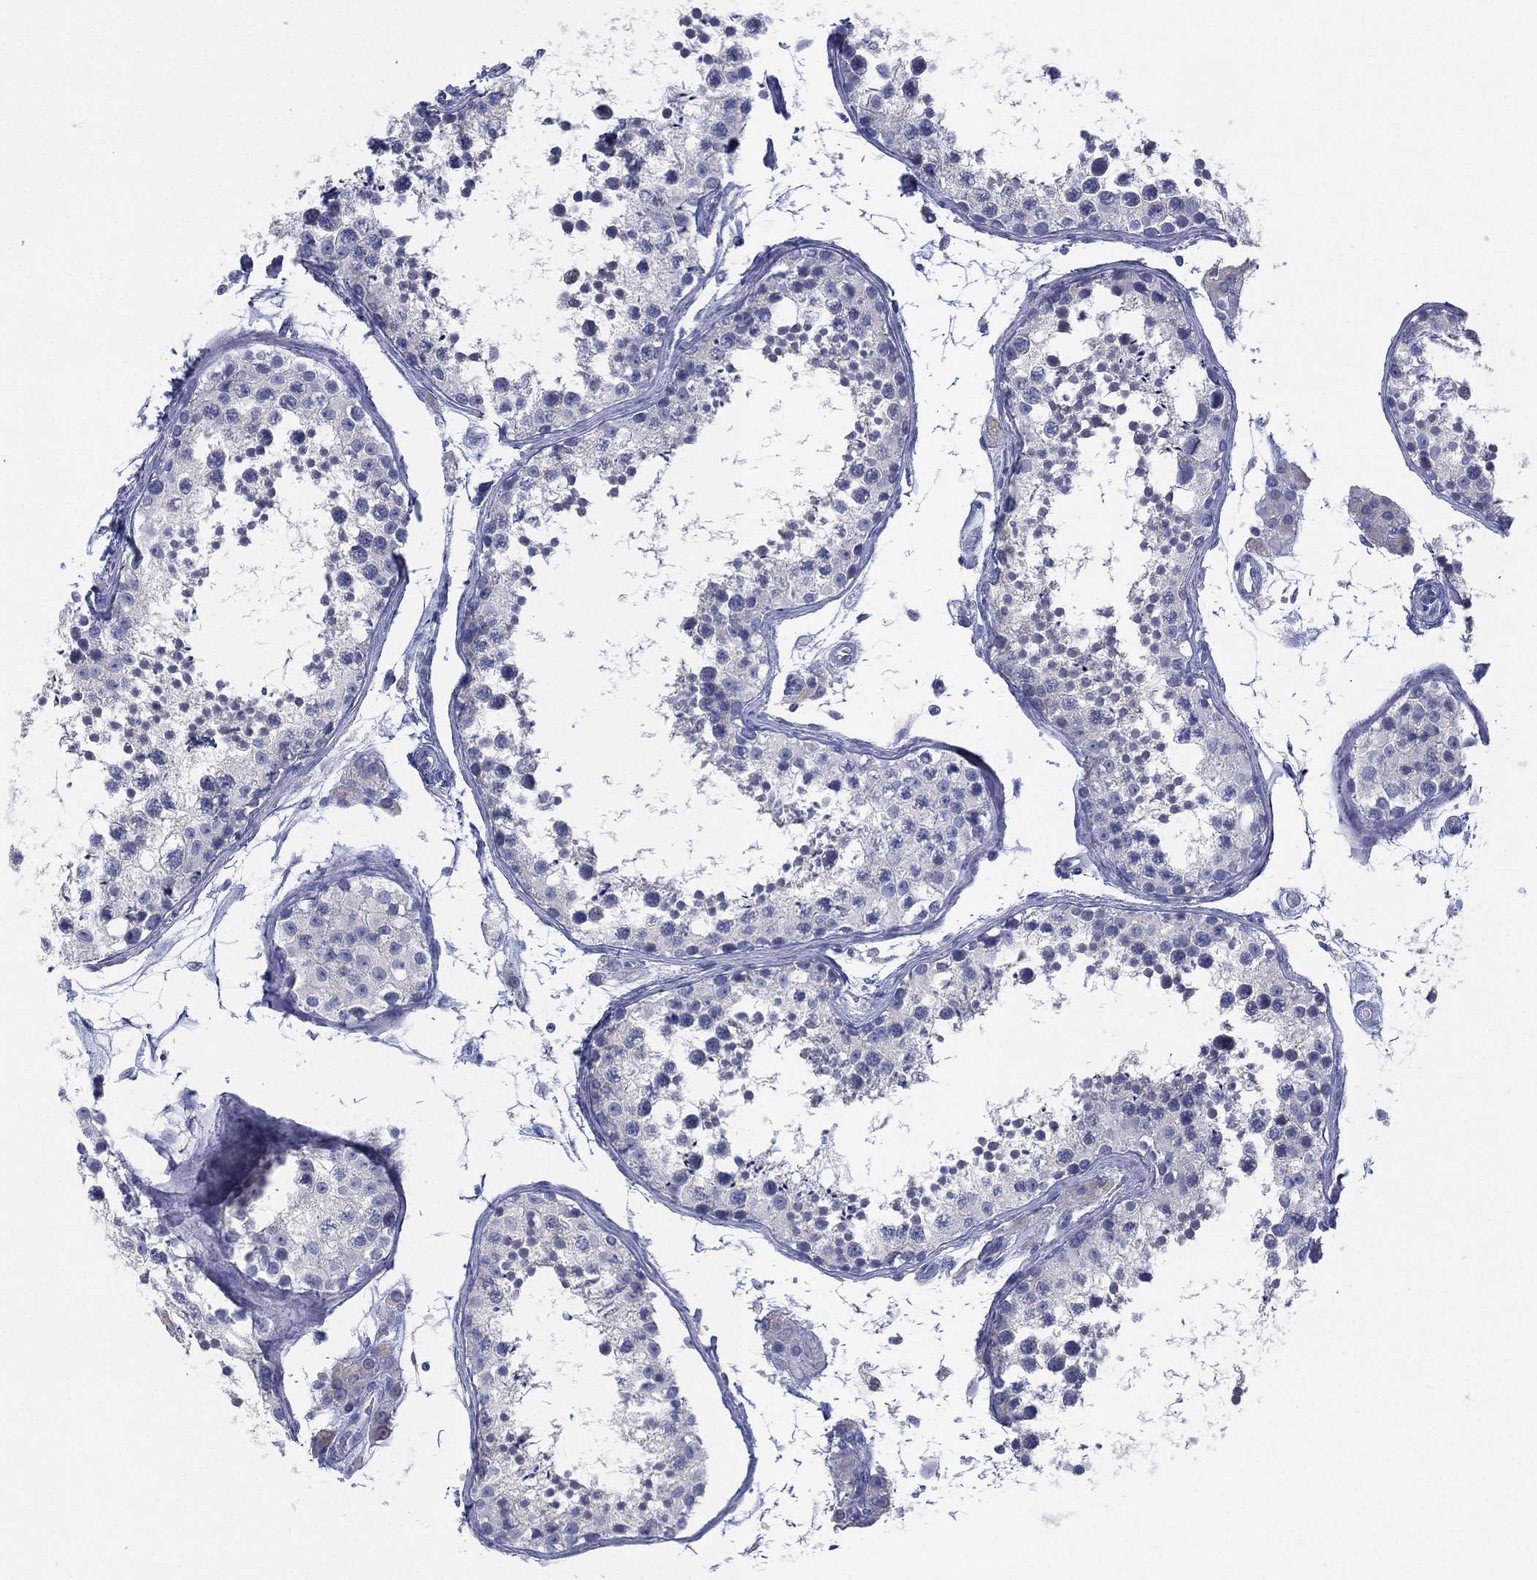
{"staining": {"intensity": "negative", "quantity": "none", "location": "none"}, "tissue": "testis", "cell_type": "Cells in seminiferous ducts", "image_type": "normal", "snomed": [{"axis": "morphology", "description": "Normal tissue, NOS"}, {"axis": "topography", "description": "Testis"}], "caption": "Cells in seminiferous ducts are negative for protein expression in unremarkable human testis. Brightfield microscopy of IHC stained with DAB (3,3'-diaminobenzidine) (brown) and hematoxylin (blue), captured at high magnification.", "gene": "CYP2D6", "patient": {"sex": "male", "age": 41}}